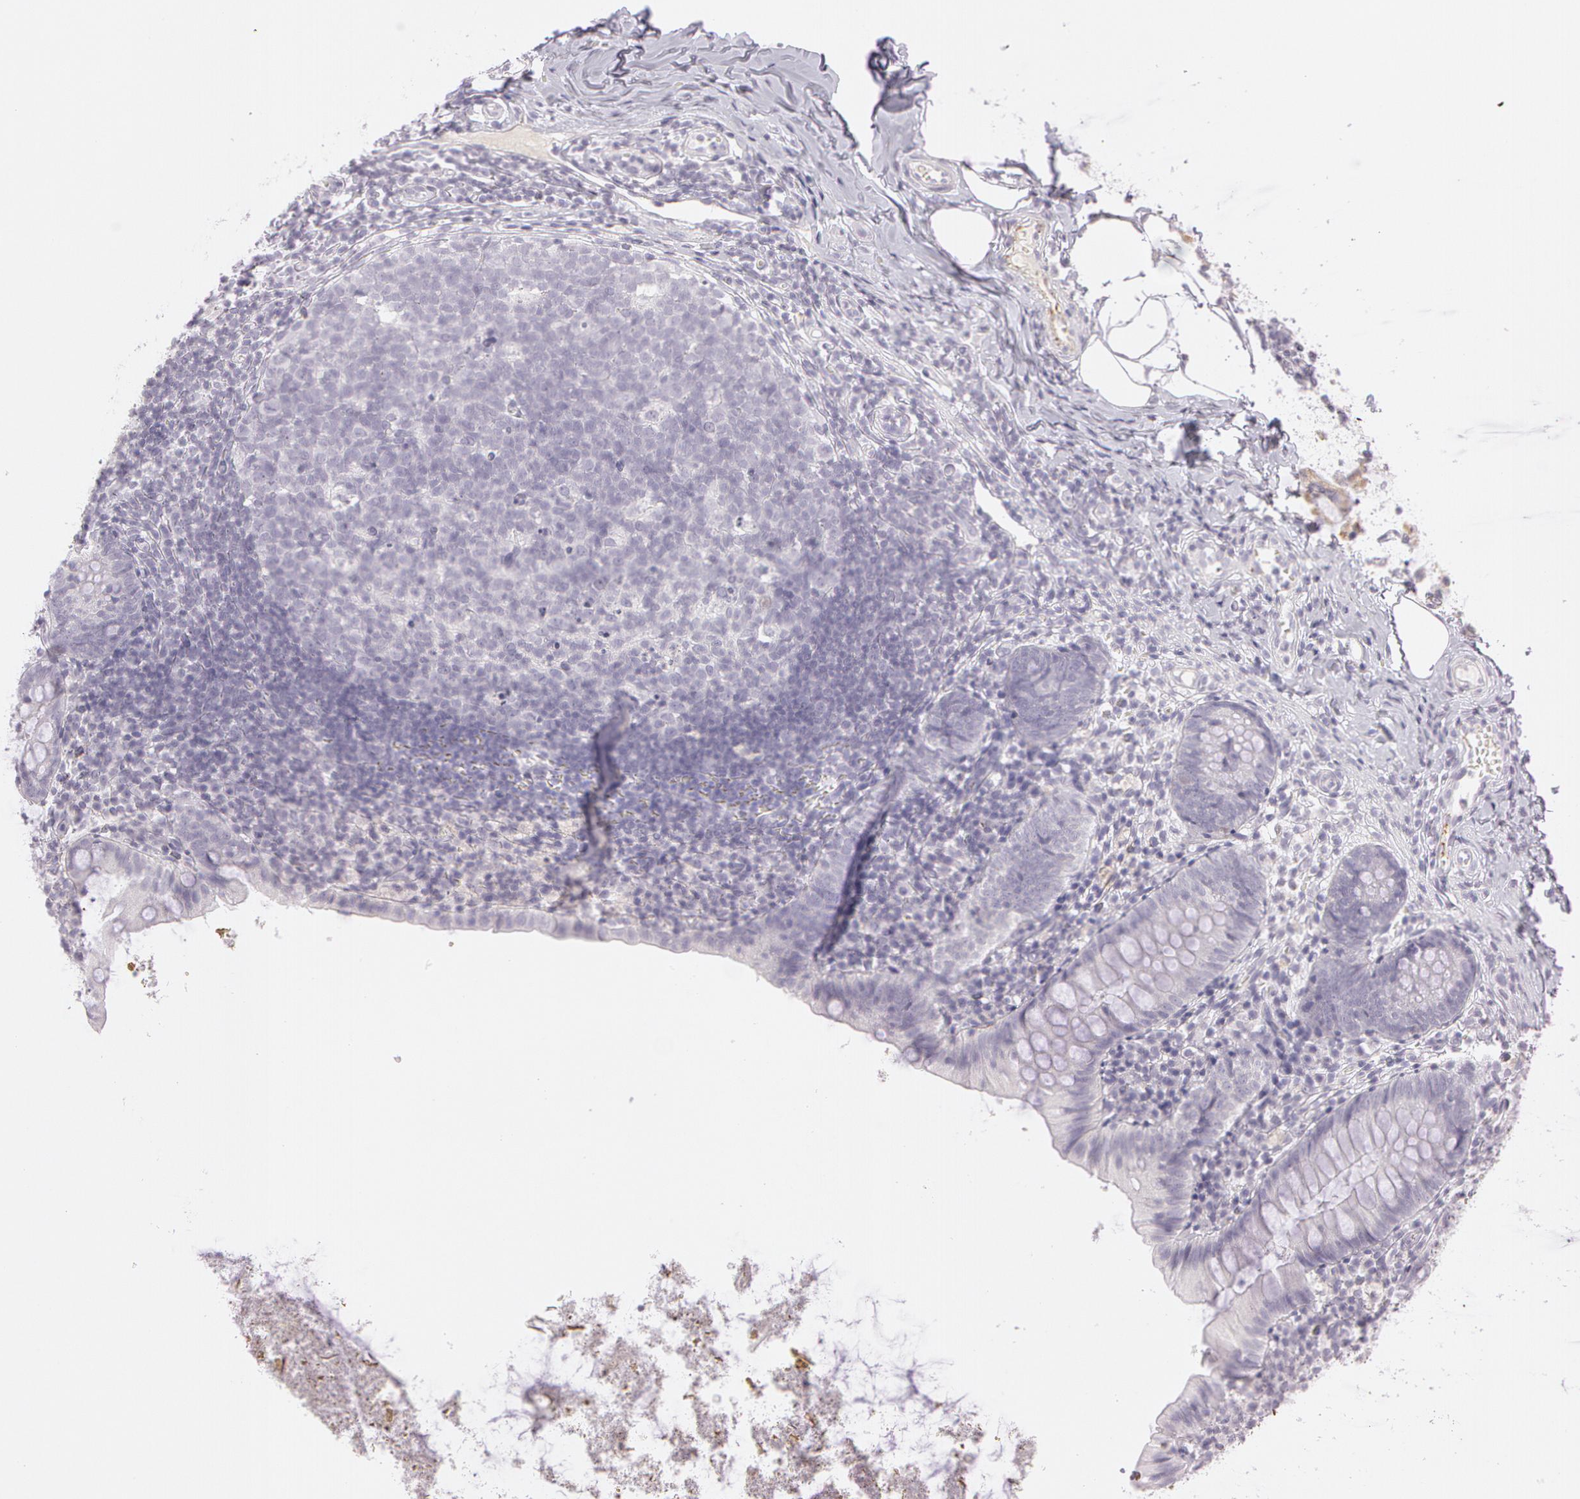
{"staining": {"intensity": "negative", "quantity": "none", "location": "none"}, "tissue": "appendix", "cell_type": "Glandular cells", "image_type": "normal", "snomed": [{"axis": "morphology", "description": "Normal tissue, NOS"}, {"axis": "topography", "description": "Appendix"}], "caption": "The image displays no significant expression in glandular cells of appendix. (IHC, brightfield microscopy, high magnification).", "gene": "OTC", "patient": {"sex": "female", "age": 9}}